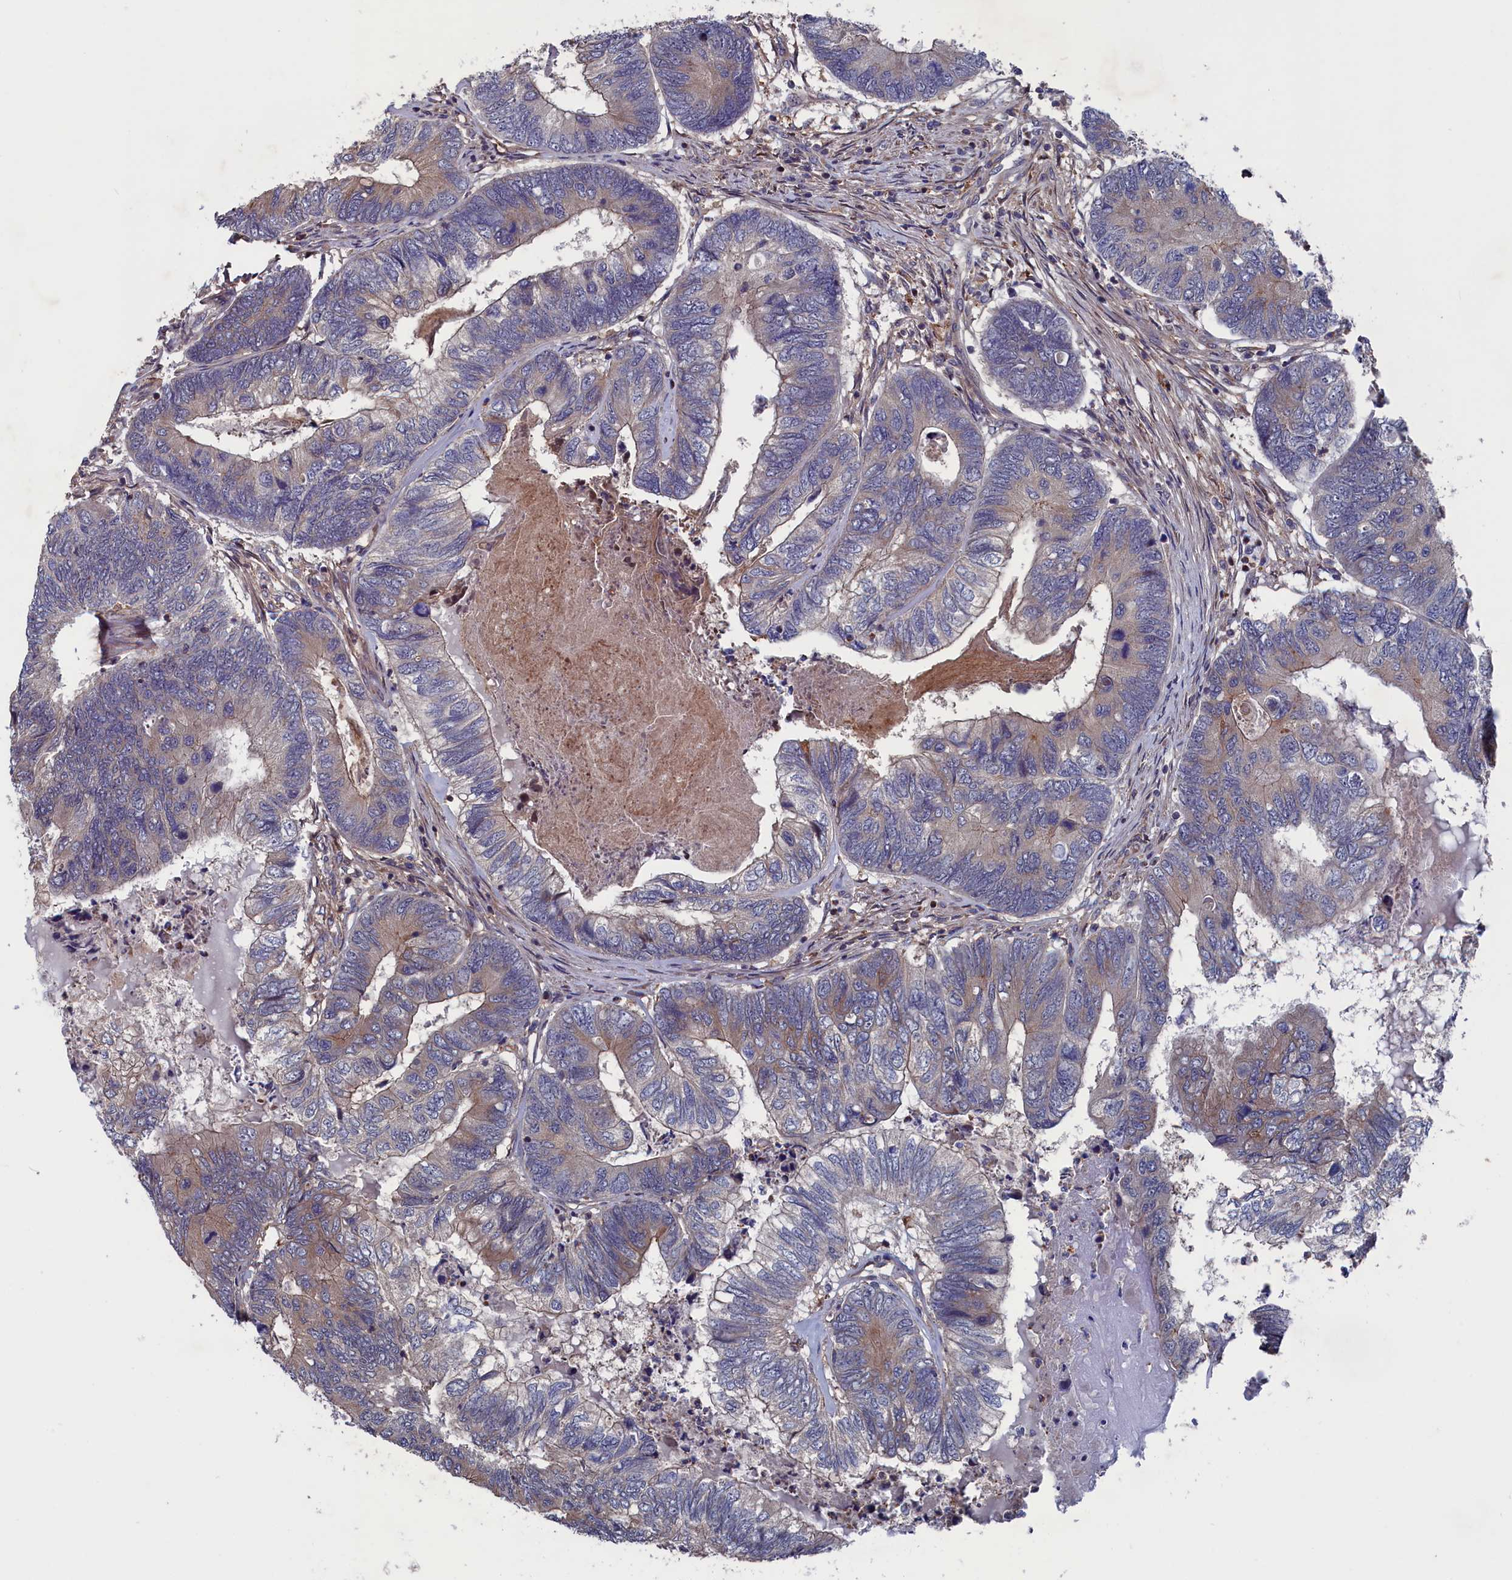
{"staining": {"intensity": "weak", "quantity": "25%-75%", "location": "cytoplasmic/membranous"}, "tissue": "colorectal cancer", "cell_type": "Tumor cells", "image_type": "cancer", "snomed": [{"axis": "morphology", "description": "Adenocarcinoma, NOS"}, {"axis": "topography", "description": "Colon"}], "caption": "Tumor cells show low levels of weak cytoplasmic/membranous positivity in approximately 25%-75% of cells in human colorectal cancer (adenocarcinoma).", "gene": "SPATA13", "patient": {"sex": "female", "age": 67}}